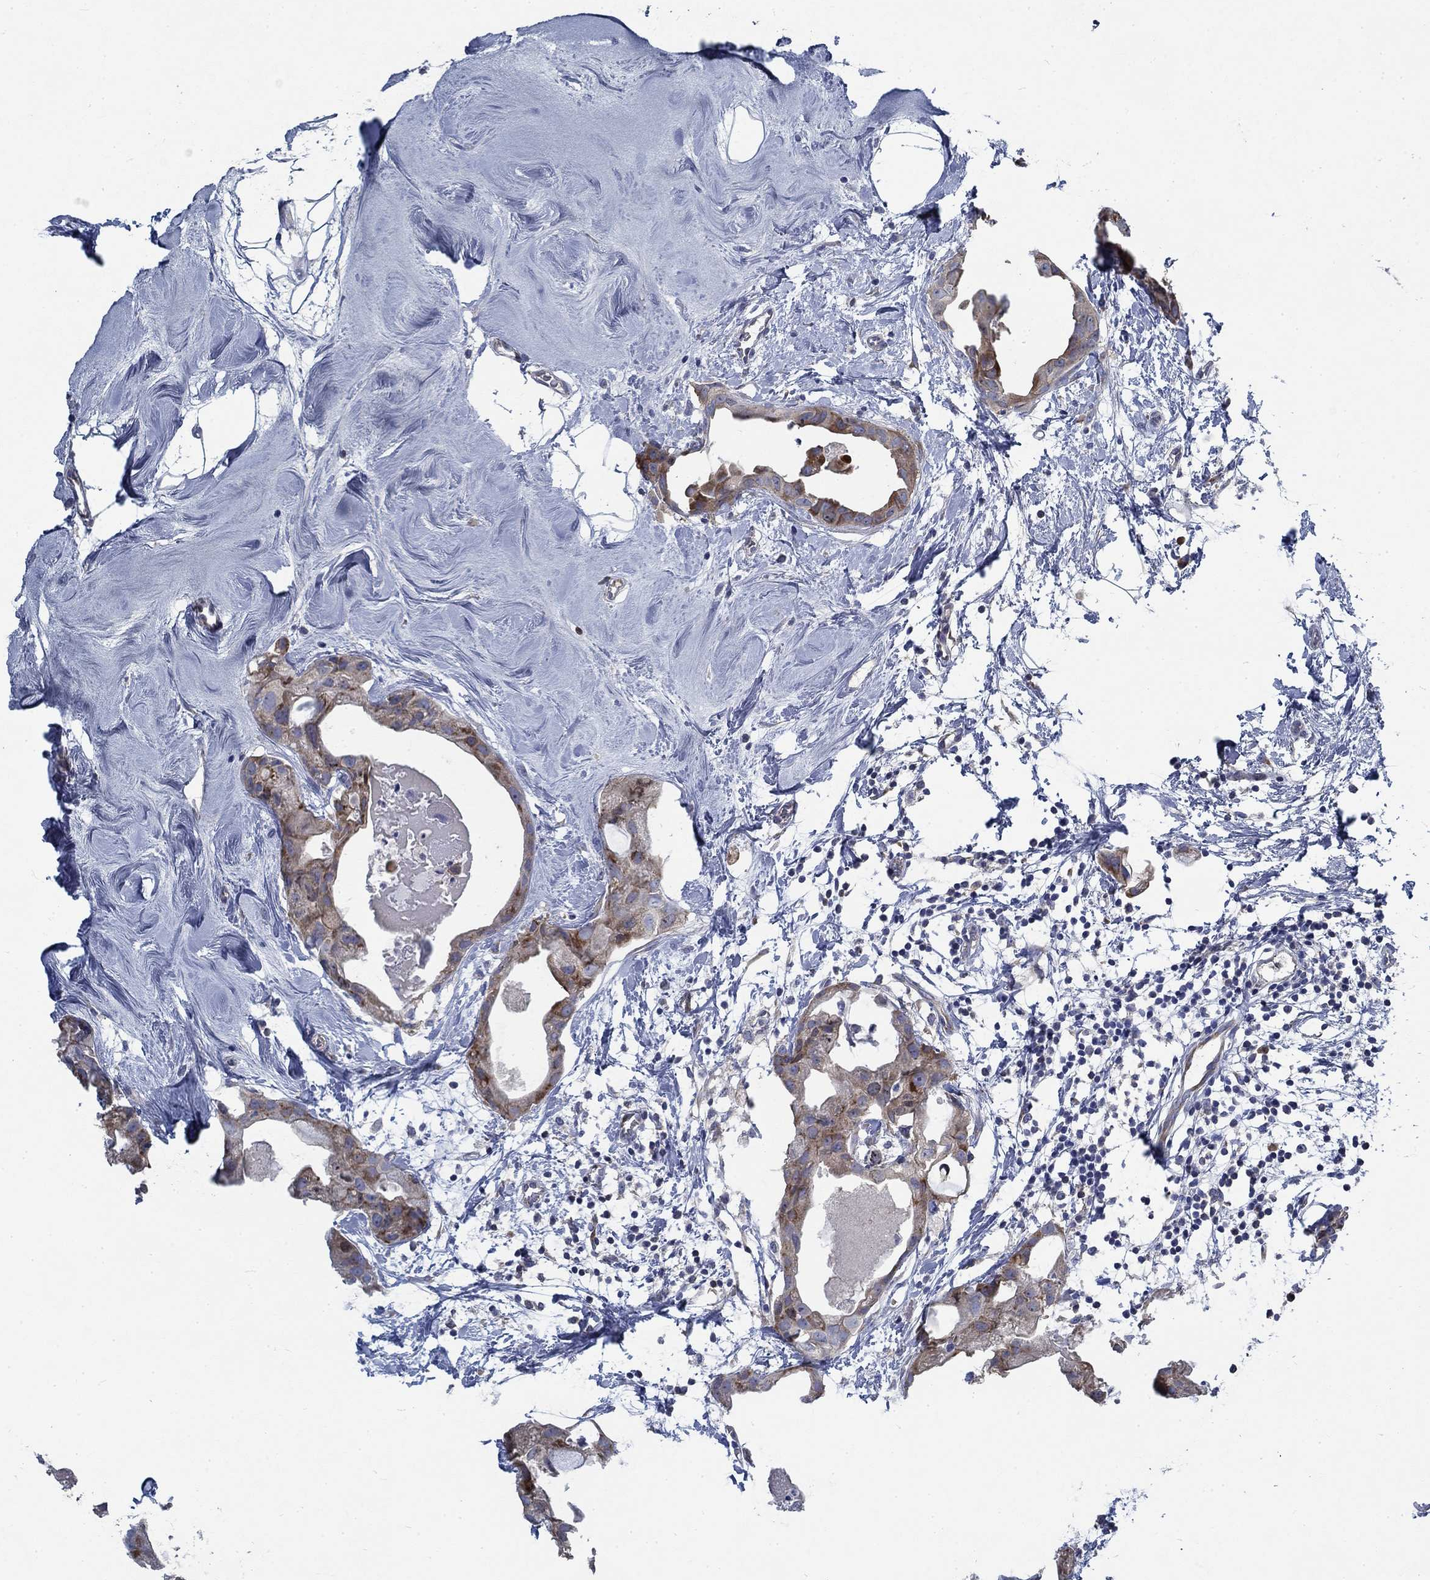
{"staining": {"intensity": "moderate", "quantity": "25%-75%", "location": "cytoplasmic/membranous"}, "tissue": "breast cancer", "cell_type": "Tumor cells", "image_type": "cancer", "snomed": [{"axis": "morphology", "description": "Normal tissue, NOS"}, {"axis": "morphology", "description": "Duct carcinoma"}, {"axis": "topography", "description": "Breast"}], "caption": "A histopathology image of breast cancer (invasive ductal carcinoma) stained for a protein demonstrates moderate cytoplasmic/membranous brown staining in tumor cells.", "gene": "MMP24", "patient": {"sex": "female", "age": 40}}